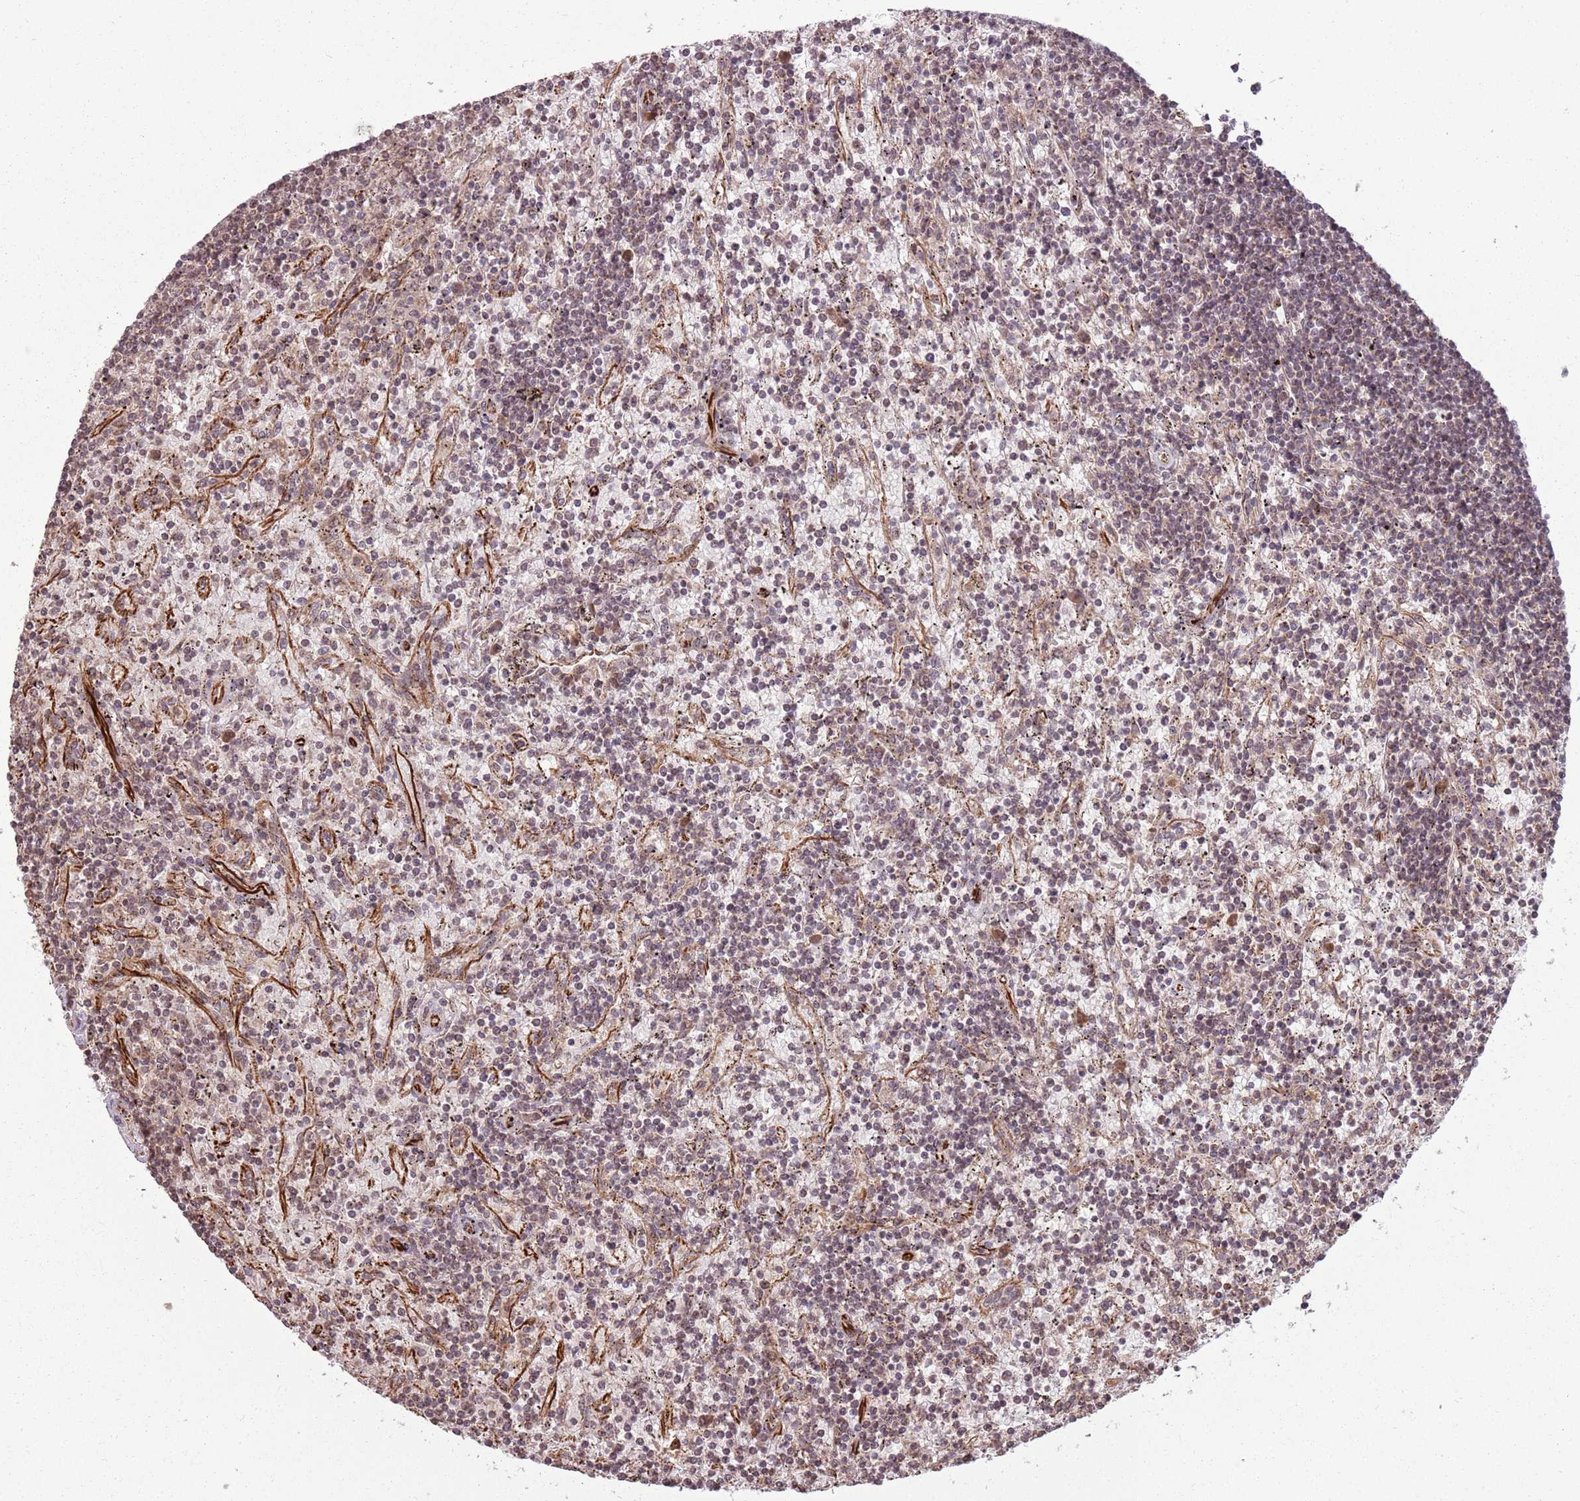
{"staining": {"intensity": "negative", "quantity": "none", "location": "none"}, "tissue": "lymphoma", "cell_type": "Tumor cells", "image_type": "cancer", "snomed": [{"axis": "morphology", "description": "Malignant lymphoma, non-Hodgkin's type, Low grade"}, {"axis": "topography", "description": "Spleen"}], "caption": "Lymphoma was stained to show a protein in brown. There is no significant positivity in tumor cells.", "gene": "ADAMTS3", "patient": {"sex": "male", "age": 76}}